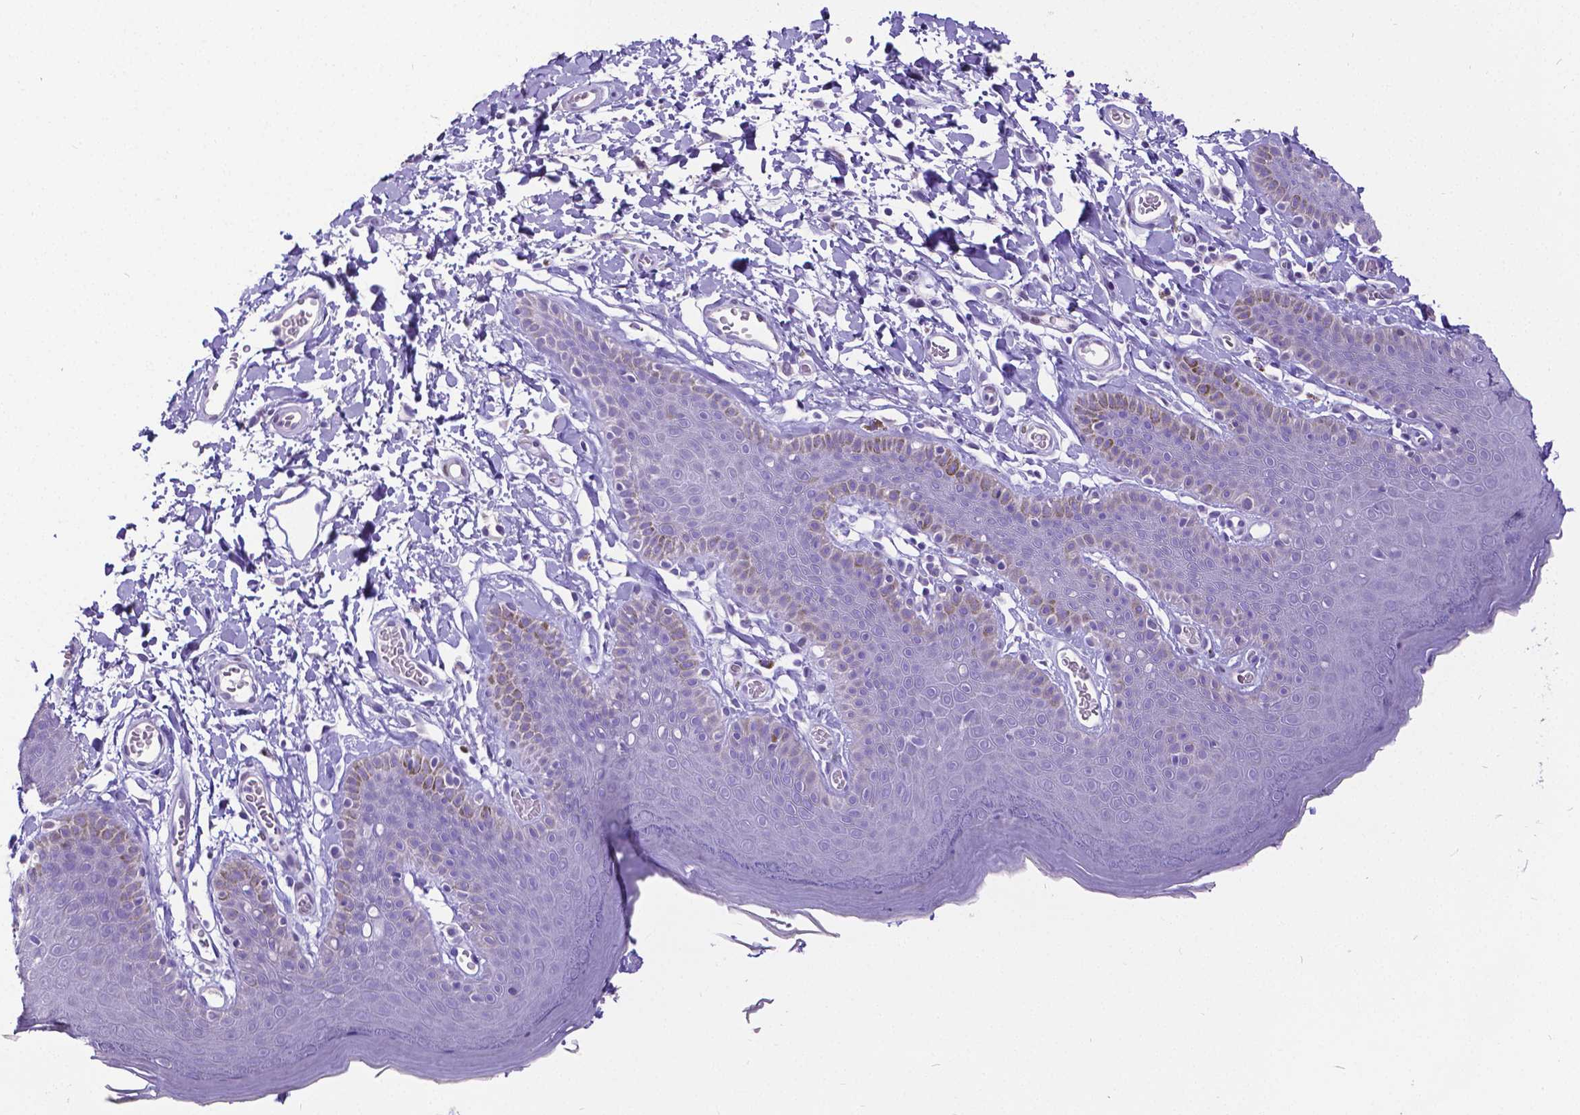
{"staining": {"intensity": "weak", "quantity": "<25%", "location": "cytoplasmic/membranous"}, "tissue": "skin", "cell_type": "Epidermal cells", "image_type": "normal", "snomed": [{"axis": "morphology", "description": "Normal tissue, NOS"}, {"axis": "topography", "description": "Anal"}], "caption": "The image exhibits no staining of epidermal cells in normal skin. (Stains: DAB (3,3'-diaminobenzidine) immunohistochemistry with hematoxylin counter stain, Microscopy: brightfield microscopy at high magnification).", "gene": "SATB2", "patient": {"sex": "male", "age": 53}}